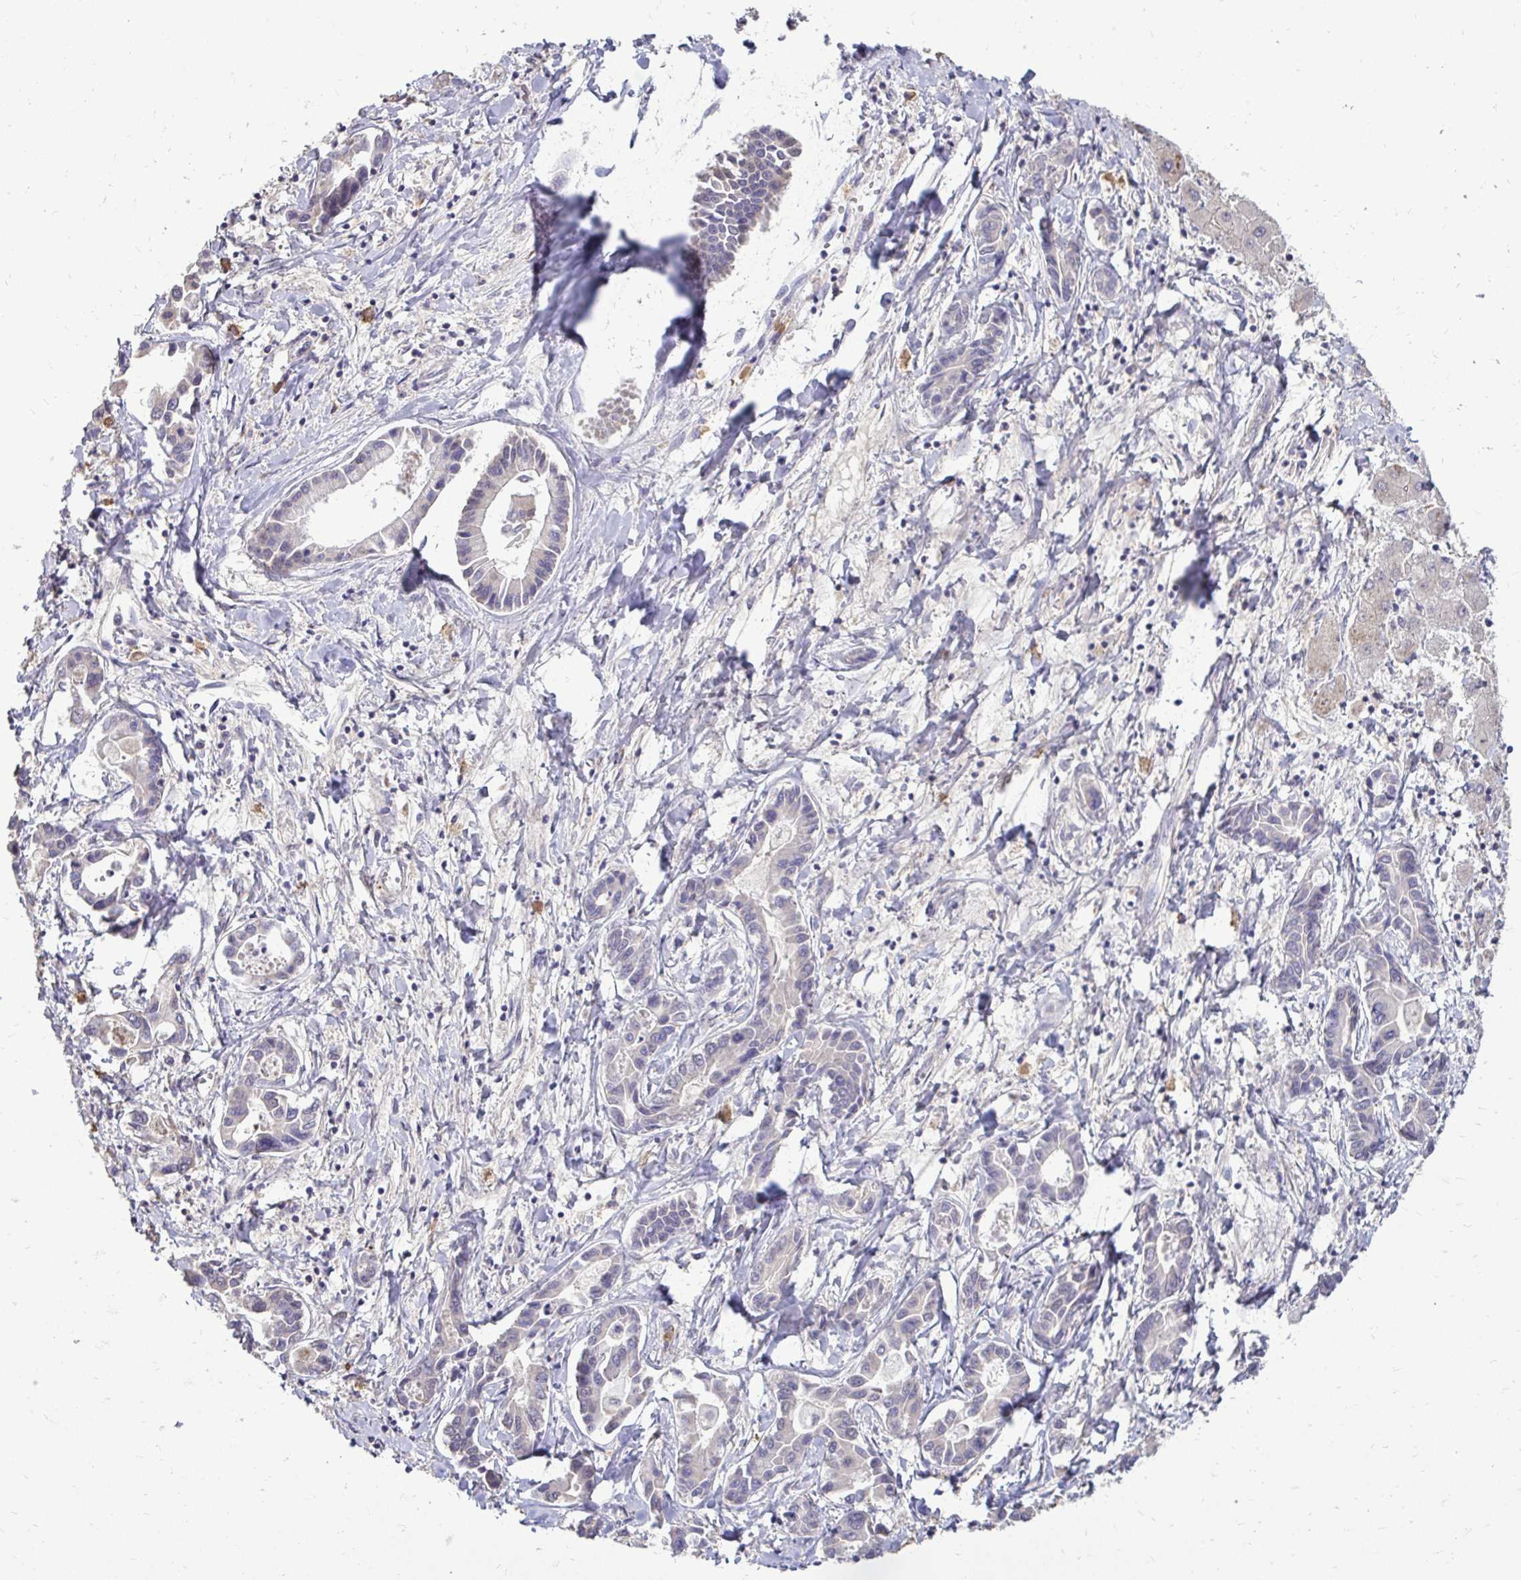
{"staining": {"intensity": "negative", "quantity": "none", "location": "none"}, "tissue": "liver cancer", "cell_type": "Tumor cells", "image_type": "cancer", "snomed": [{"axis": "morphology", "description": "Cholangiocarcinoma"}, {"axis": "topography", "description": "Liver"}], "caption": "IHC of liver cancer (cholangiocarcinoma) exhibits no staining in tumor cells. Brightfield microscopy of immunohistochemistry (IHC) stained with DAB (brown) and hematoxylin (blue), captured at high magnification.", "gene": "FMR1", "patient": {"sex": "male", "age": 66}}